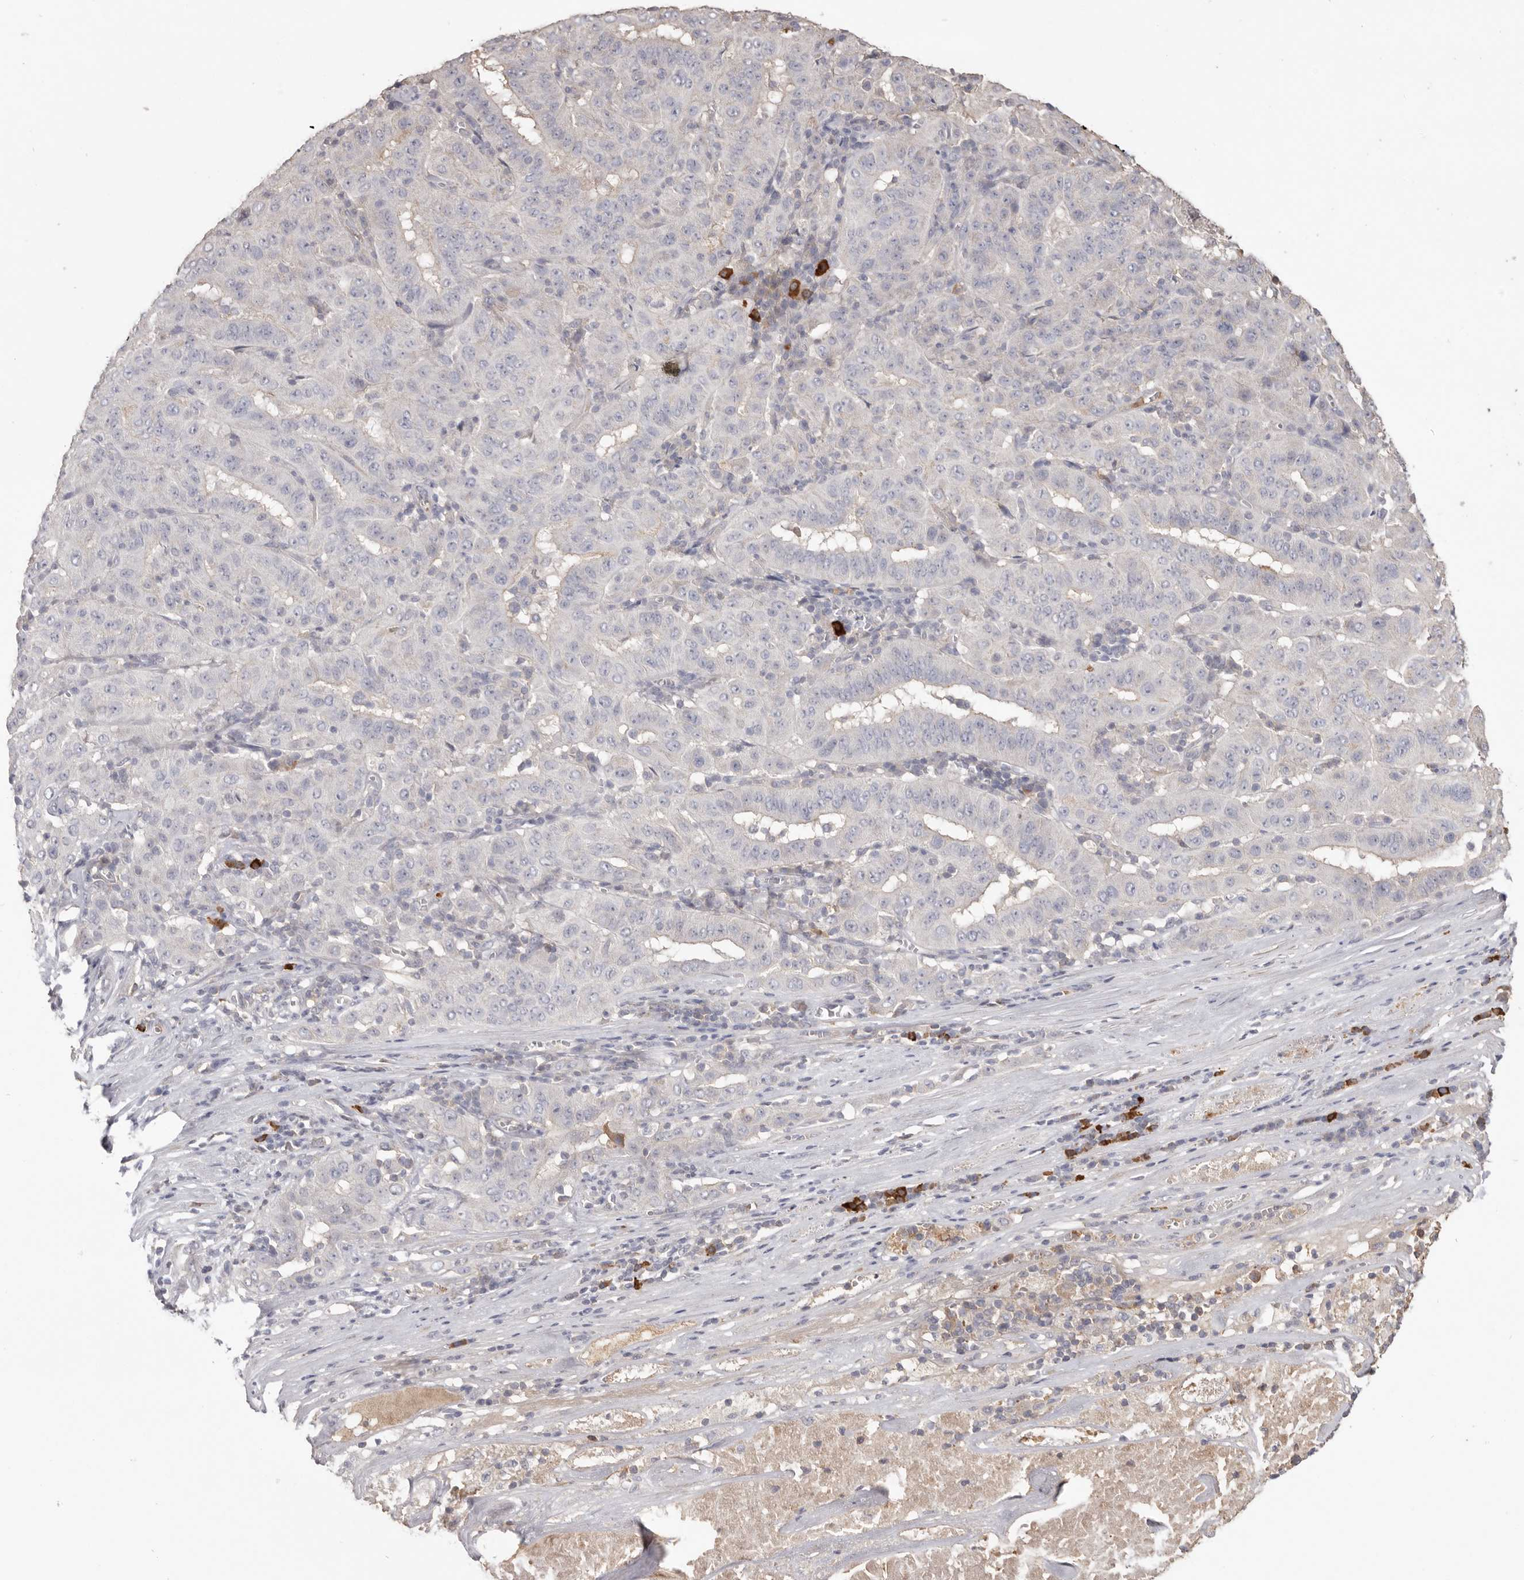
{"staining": {"intensity": "negative", "quantity": "none", "location": "none"}, "tissue": "pancreatic cancer", "cell_type": "Tumor cells", "image_type": "cancer", "snomed": [{"axis": "morphology", "description": "Adenocarcinoma, NOS"}, {"axis": "topography", "description": "Pancreas"}], "caption": "Image shows no significant protein positivity in tumor cells of adenocarcinoma (pancreatic).", "gene": "HCAR2", "patient": {"sex": "male", "age": 63}}